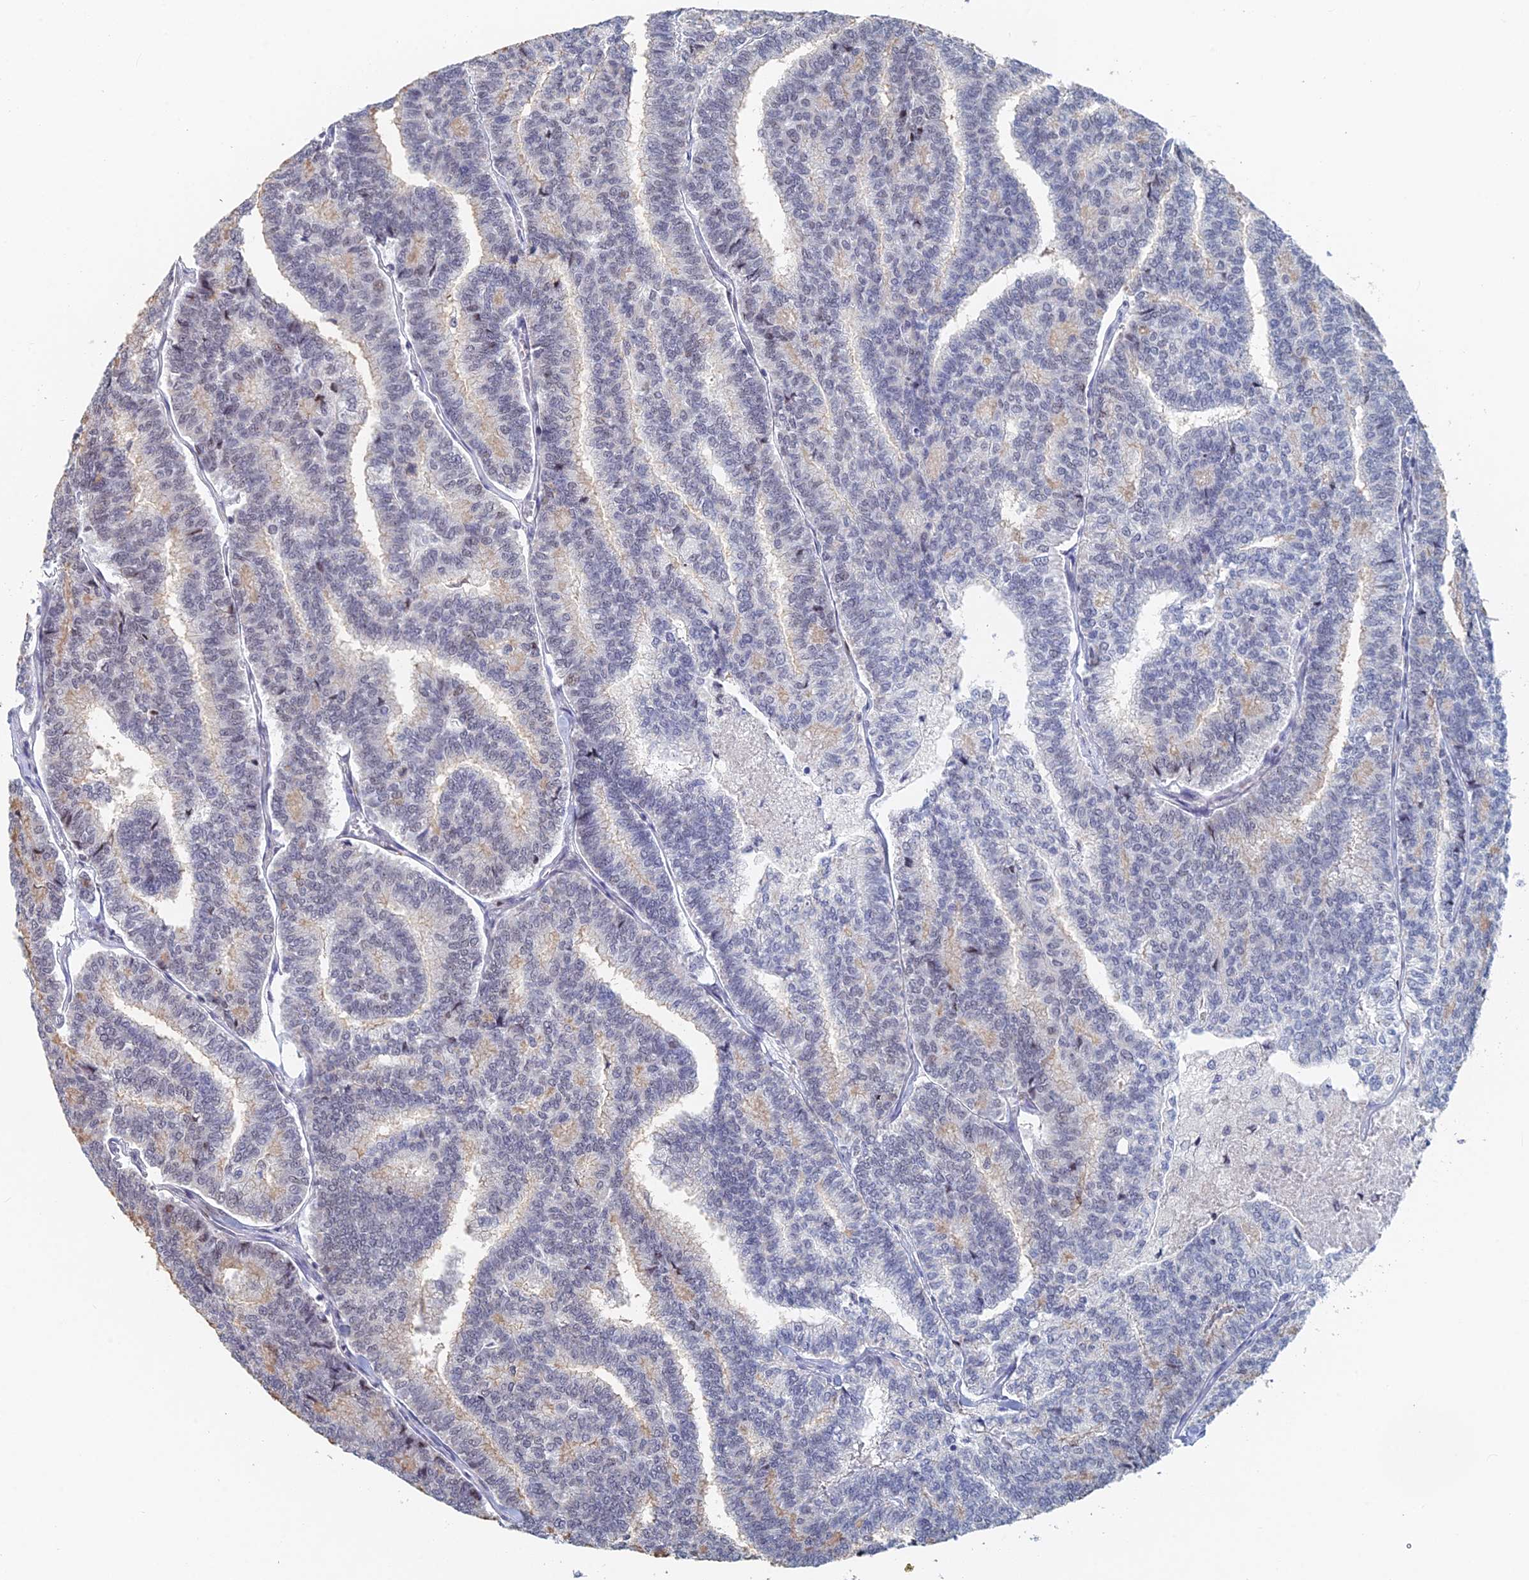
{"staining": {"intensity": "negative", "quantity": "none", "location": "none"}, "tissue": "thyroid cancer", "cell_type": "Tumor cells", "image_type": "cancer", "snomed": [{"axis": "morphology", "description": "Papillary adenocarcinoma, NOS"}, {"axis": "topography", "description": "Thyroid gland"}], "caption": "Immunohistochemistry of human thyroid cancer (papillary adenocarcinoma) demonstrates no expression in tumor cells.", "gene": "GMNC", "patient": {"sex": "female", "age": 35}}